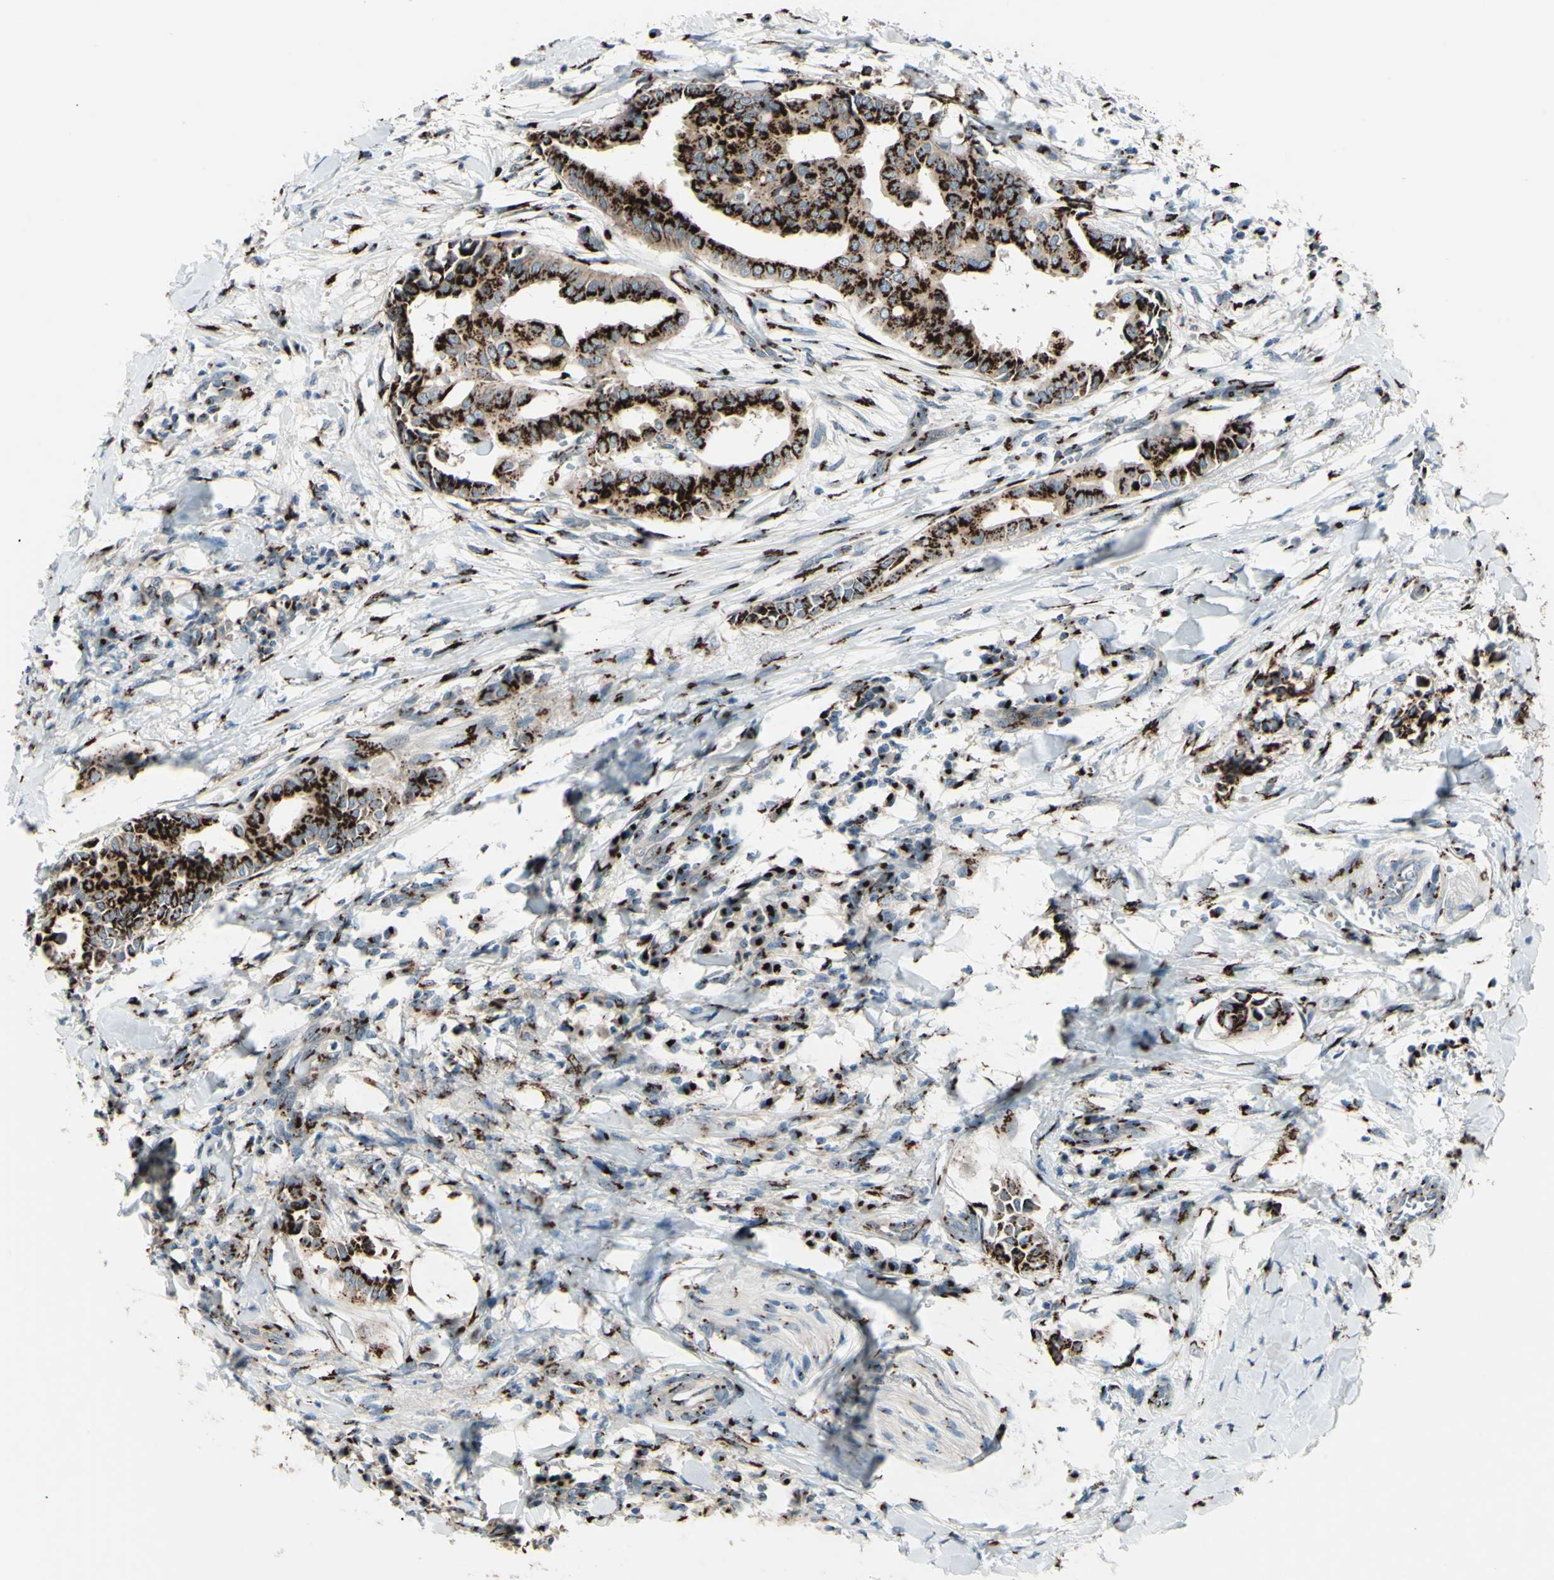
{"staining": {"intensity": "strong", "quantity": ">75%", "location": "cytoplasmic/membranous"}, "tissue": "head and neck cancer", "cell_type": "Tumor cells", "image_type": "cancer", "snomed": [{"axis": "morphology", "description": "Adenocarcinoma, NOS"}, {"axis": "topography", "description": "Salivary gland"}, {"axis": "topography", "description": "Head-Neck"}], "caption": "Protein positivity by immunohistochemistry demonstrates strong cytoplasmic/membranous staining in about >75% of tumor cells in head and neck cancer. (brown staining indicates protein expression, while blue staining denotes nuclei).", "gene": "BPNT2", "patient": {"sex": "female", "age": 59}}